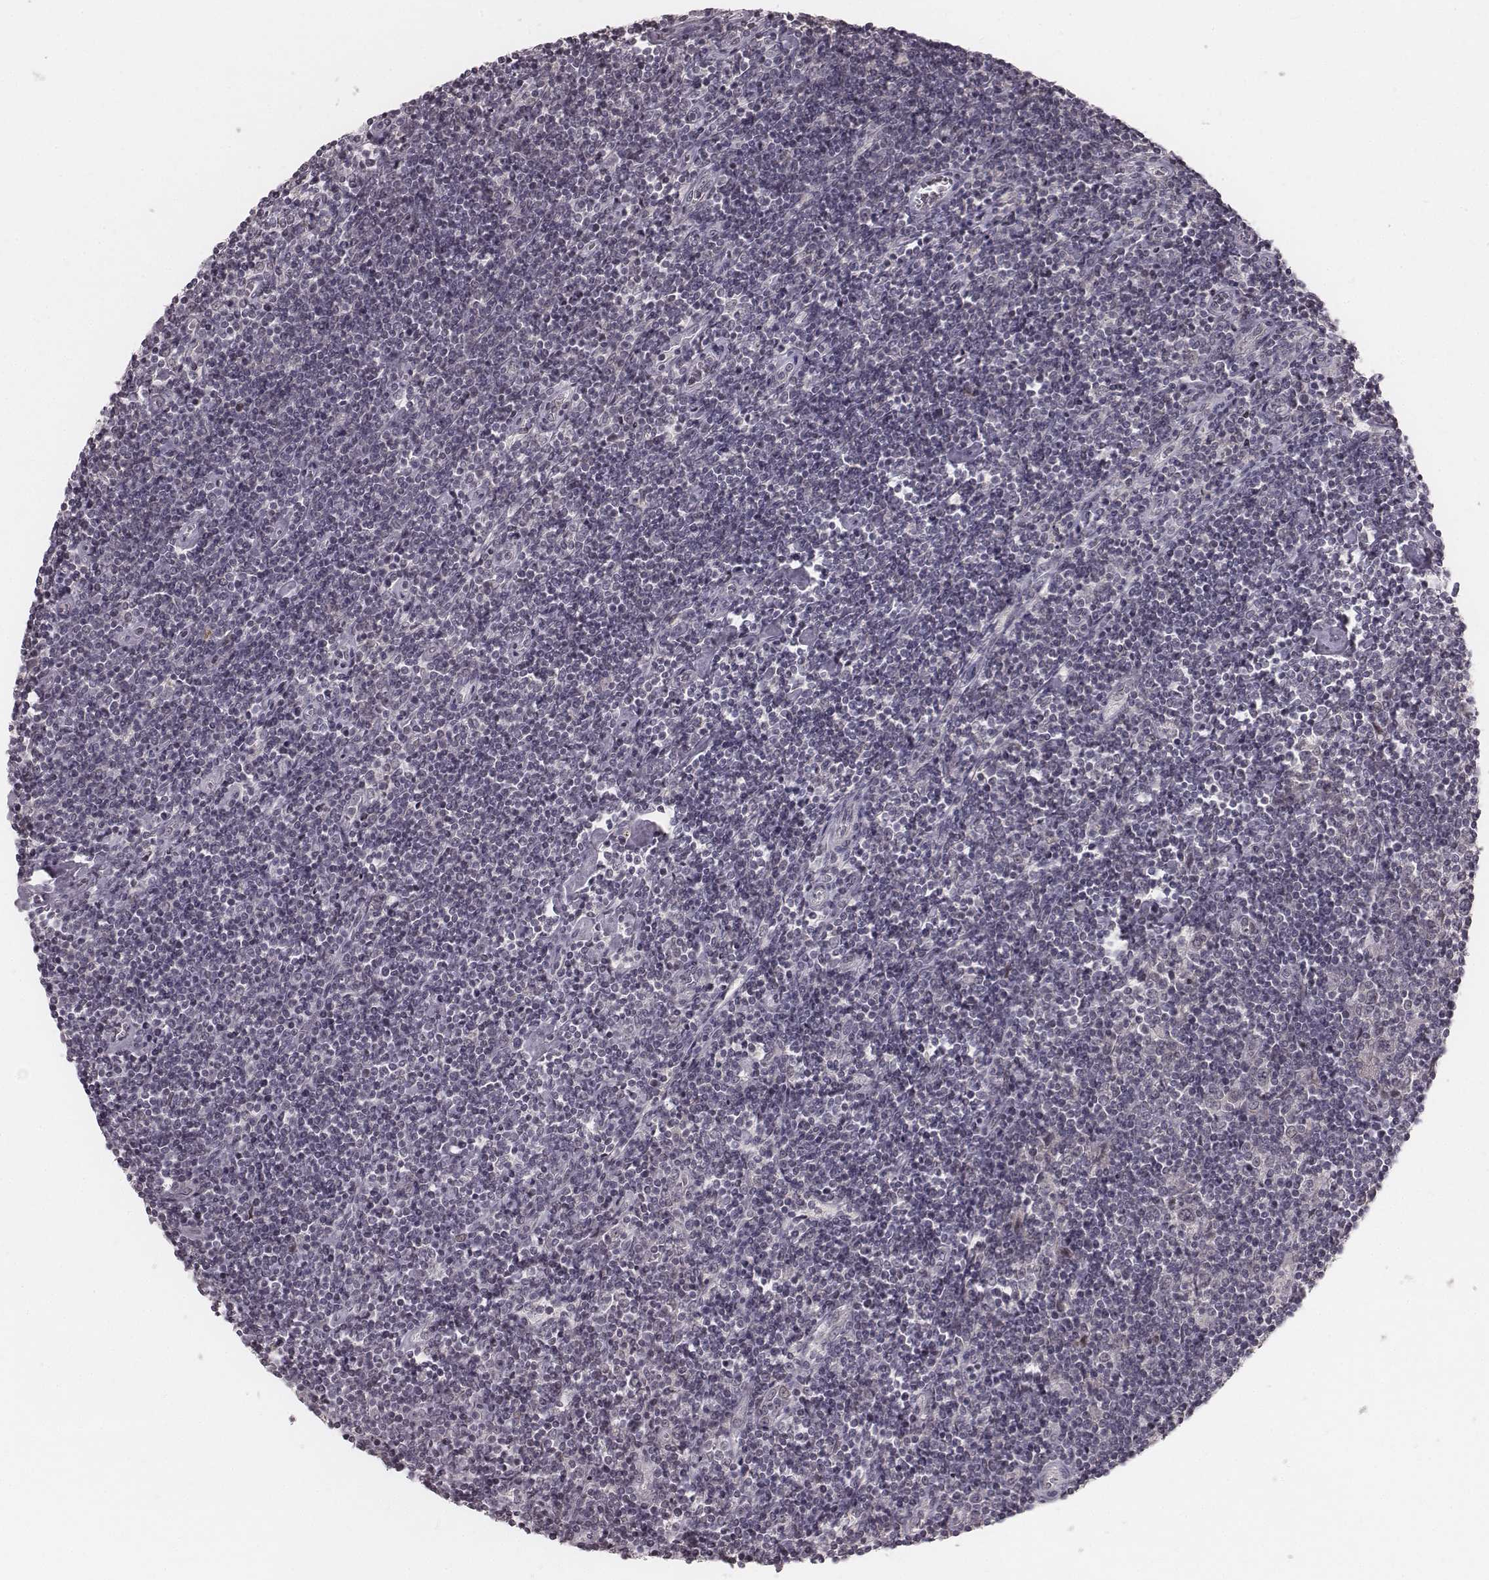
{"staining": {"intensity": "negative", "quantity": "none", "location": "none"}, "tissue": "lymphoma", "cell_type": "Tumor cells", "image_type": "cancer", "snomed": [{"axis": "morphology", "description": "Hodgkin's disease, NOS"}, {"axis": "topography", "description": "Lymph node"}], "caption": "This is an IHC micrograph of human lymphoma. There is no positivity in tumor cells.", "gene": "IQCG", "patient": {"sex": "male", "age": 40}}